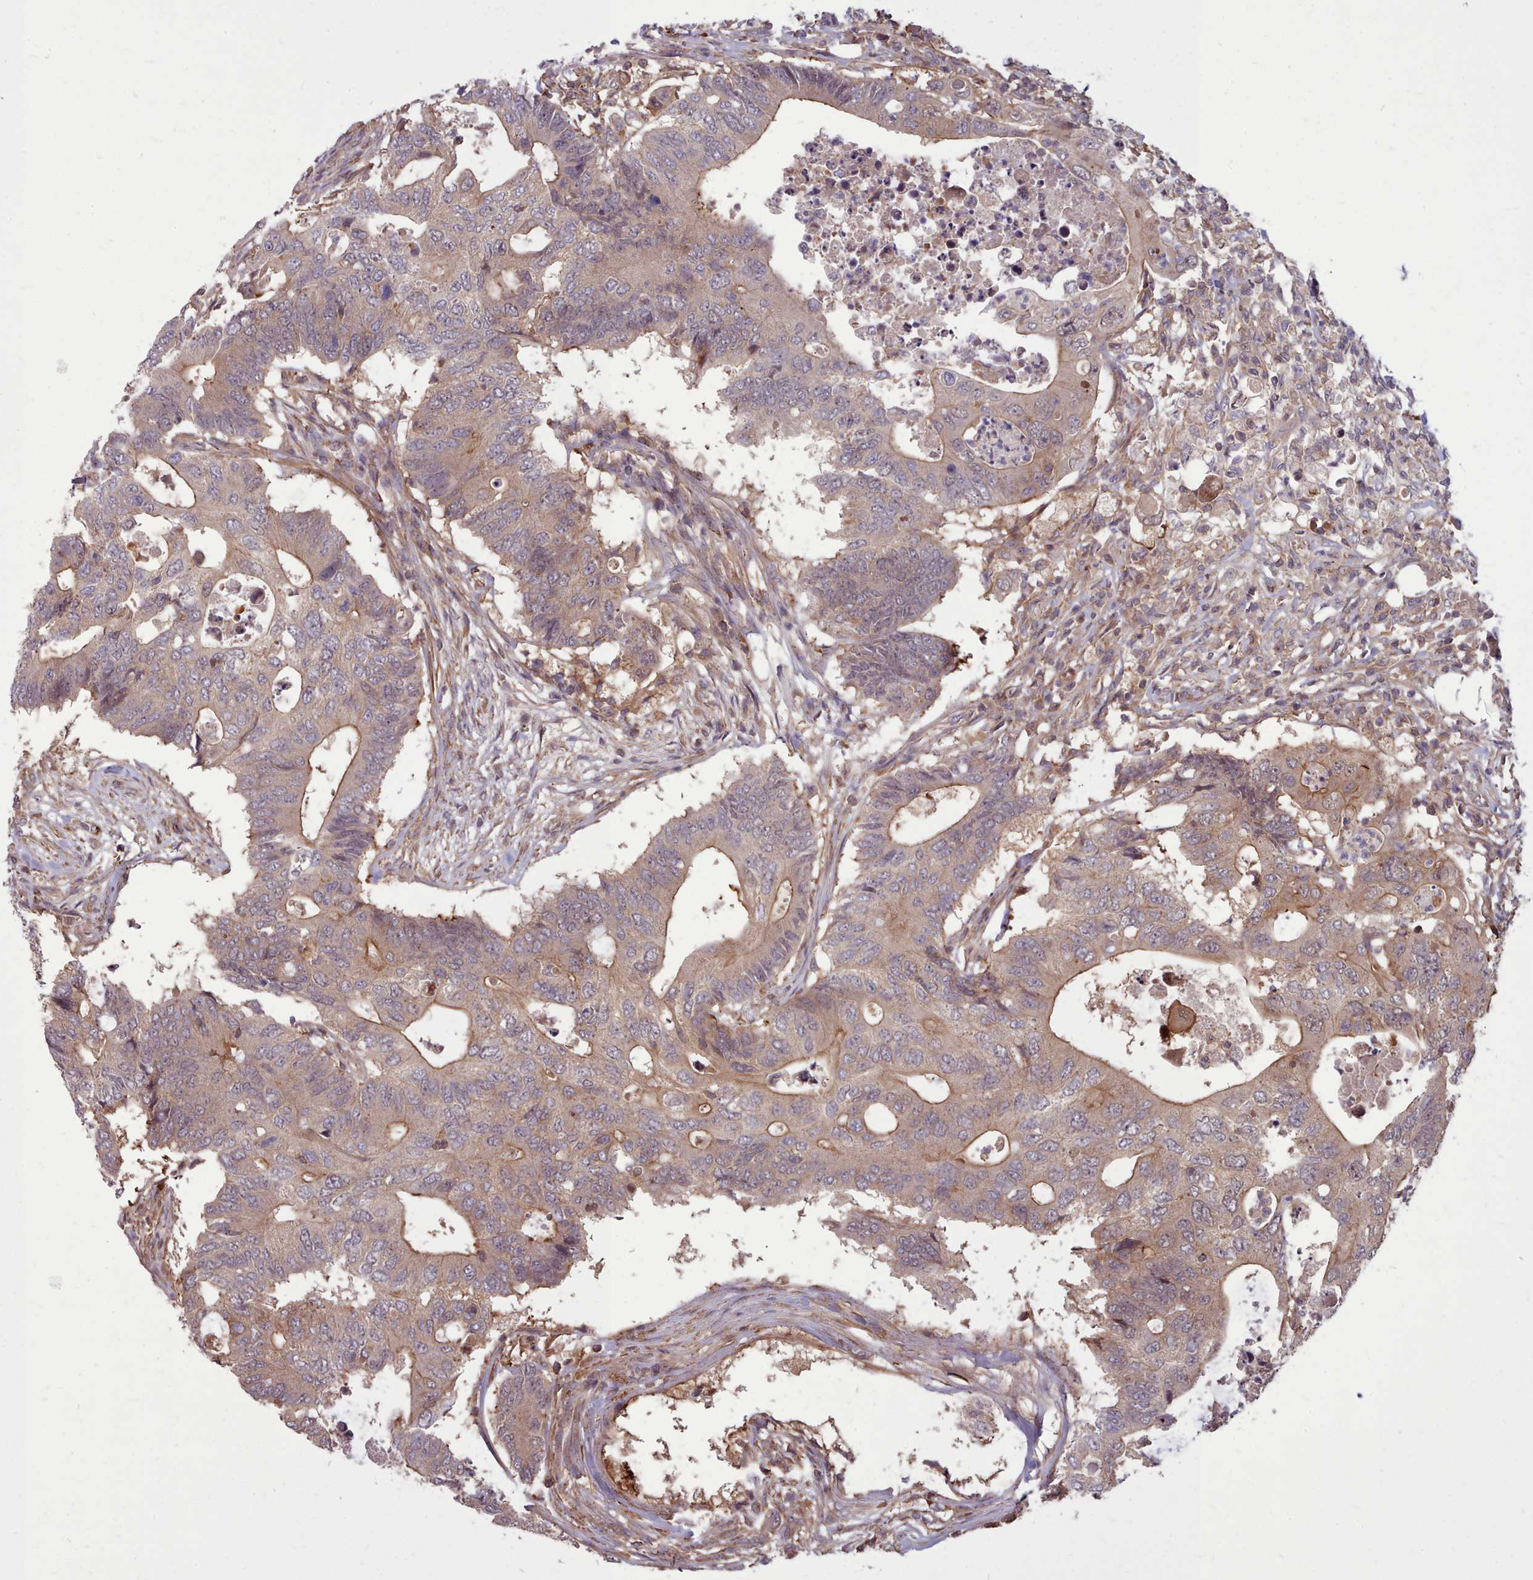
{"staining": {"intensity": "moderate", "quantity": "25%-75%", "location": "cytoplasmic/membranous"}, "tissue": "colorectal cancer", "cell_type": "Tumor cells", "image_type": "cancer", "snomed": [{"axis": "morphology", "description": "Adenocarcinoma, NOS"}, {"axis": "topography", "description": "Colon"}], "caption": "DAB immunohistochemical staining of colorectal adenocarcinoma displays moderate cytoplasmic/membranous protein positivity in approximately 25%-75% of tumor cells.", "gene": "STUB1", "patient": {"sex": "male", "age": 71}}